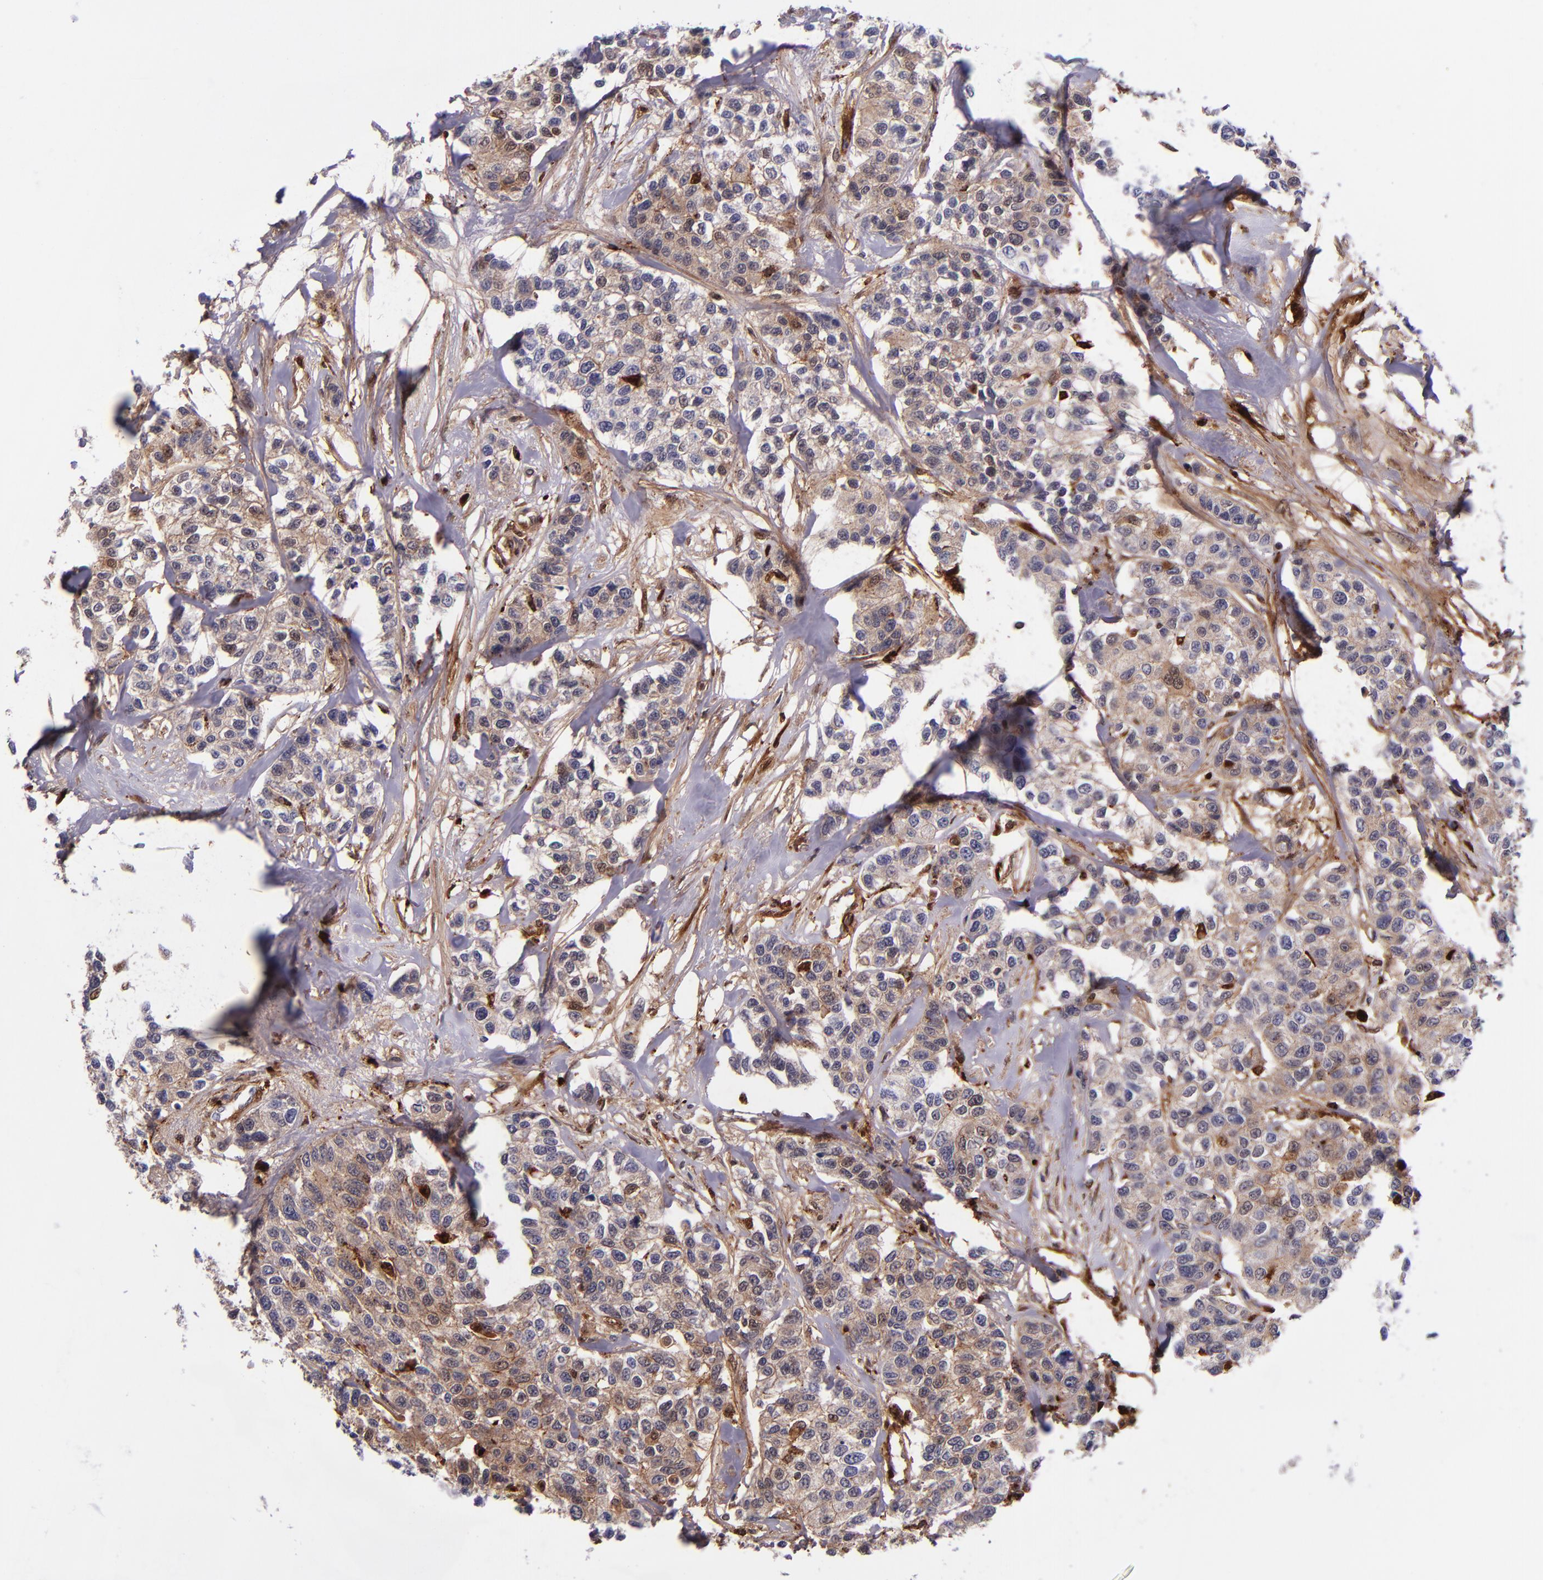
{"staining": {"intensity": "weak", "quantity": "25%-75%", "location": "cytoplasmic/membranous,nuclear"}, "tissue": "breast cancer", "cell_type": "Tumor cells", "image_type": "cancer", "snomed": [{"axis": "morphology", "description": "Duct carcinoma"}, {"axis": "topography", "description": "Breast"}], "caption": "Immunohistochemistry of invasive ductal carcinoma (breast) displays low levels of weak cytoplasmic/membranous and nuclear expression in about 25%-75% of tumor cells.", "gene": "LGALS1", "patient": {"sex": "female", "age": 51}}